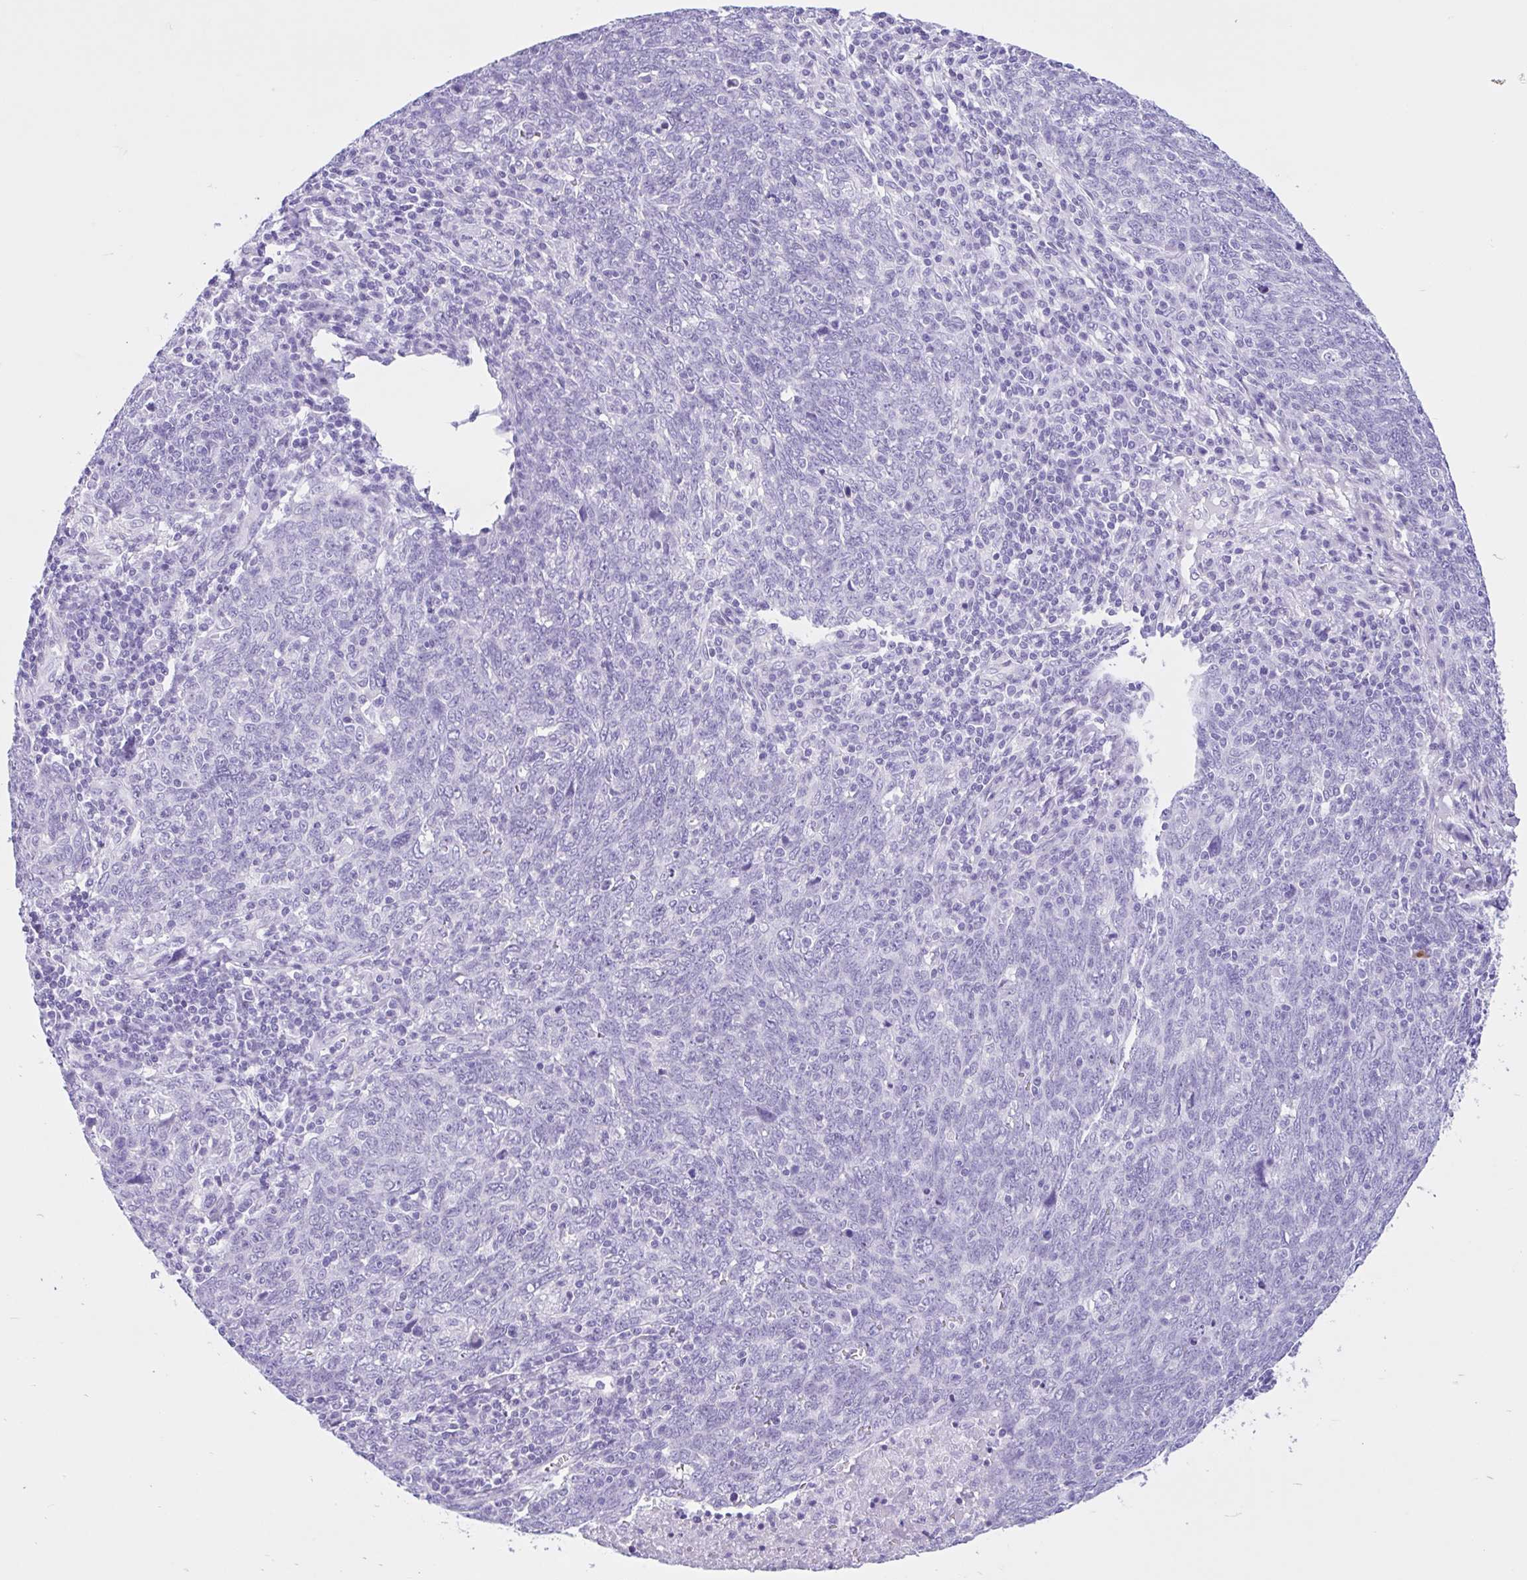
{"staining": {"intensity": "negative", "quantity": "none", "location": "none"}, "tissue": "lung cancer", "cell_type": "Tumor cells", "image_type": "cancer", "snomed": [{"axis": "morphology", "description": "Squamous cell carcinoma, NOS"}, {"axis": "topography", "description": "Lung"}], "caption": "Tumor cells are negative for brown protein staining in lung cancer.", "gene": "IAPP", "patient": {"sex": "female", "age": 72}}